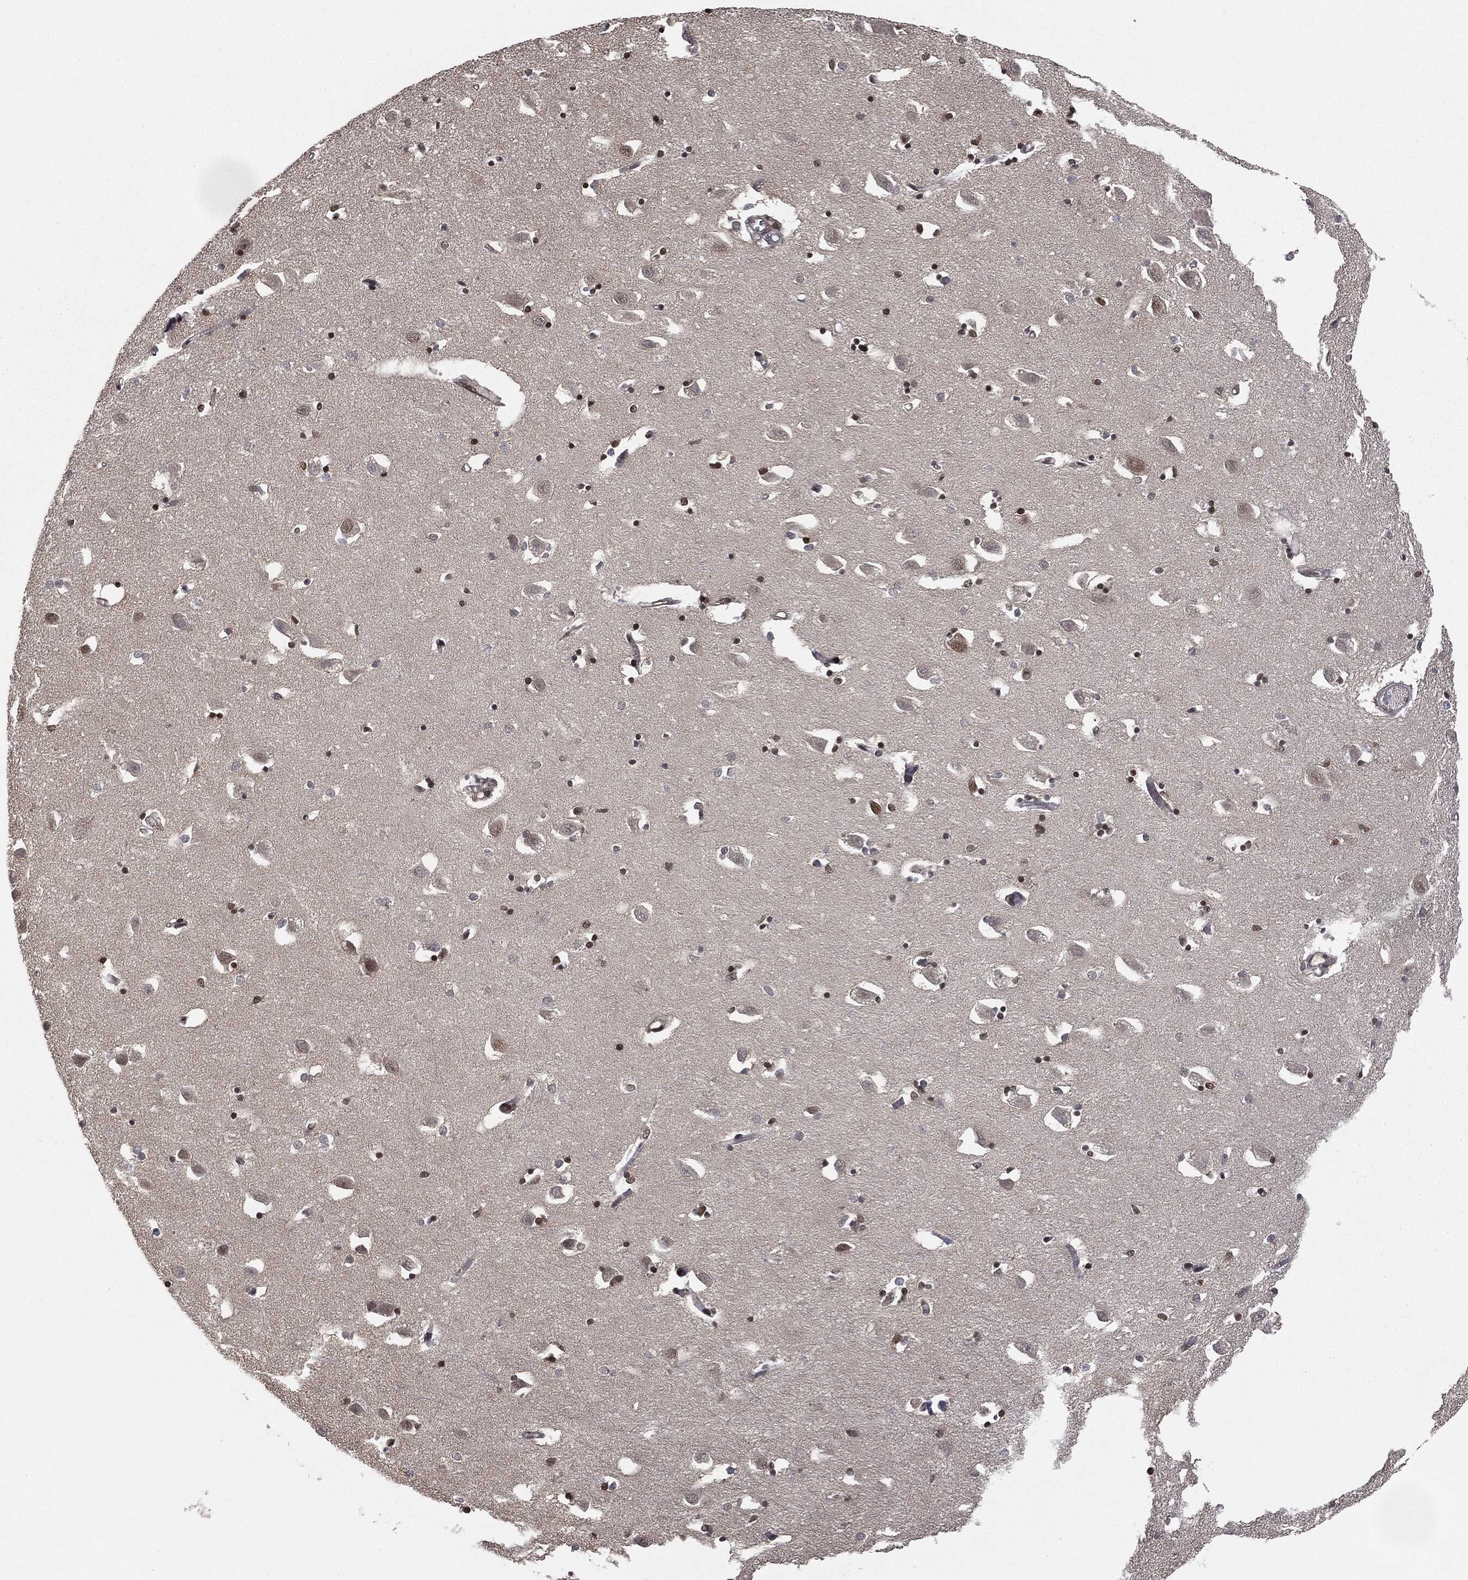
{"staining": {"intensity": "strong", "quantity": "<25%", "location": "nuclear"}, "tissue": "hippocampus", "cell_type": "Glial cells", "image_type": "normal", "snomed": [{"axis": "morphology", "description": "Normal tissue, NOS"}, {"axis": "topography", "description": "Lateral ventricle wall"}, {"axis": "topography", "description": "Hippocampus"}], "caption": "IHC staining of benign hippocampus, which shows medium levels of strong nuclear expression in about <25% of glial cells indicating strong nuclear protein staining. The staining was performed using DAB (brown) for protein detection and nuclei were counterstained in hematoxylin (blue).", "gene": "TBC1D22A", "patient": {"sex": "female", "age": 63}}